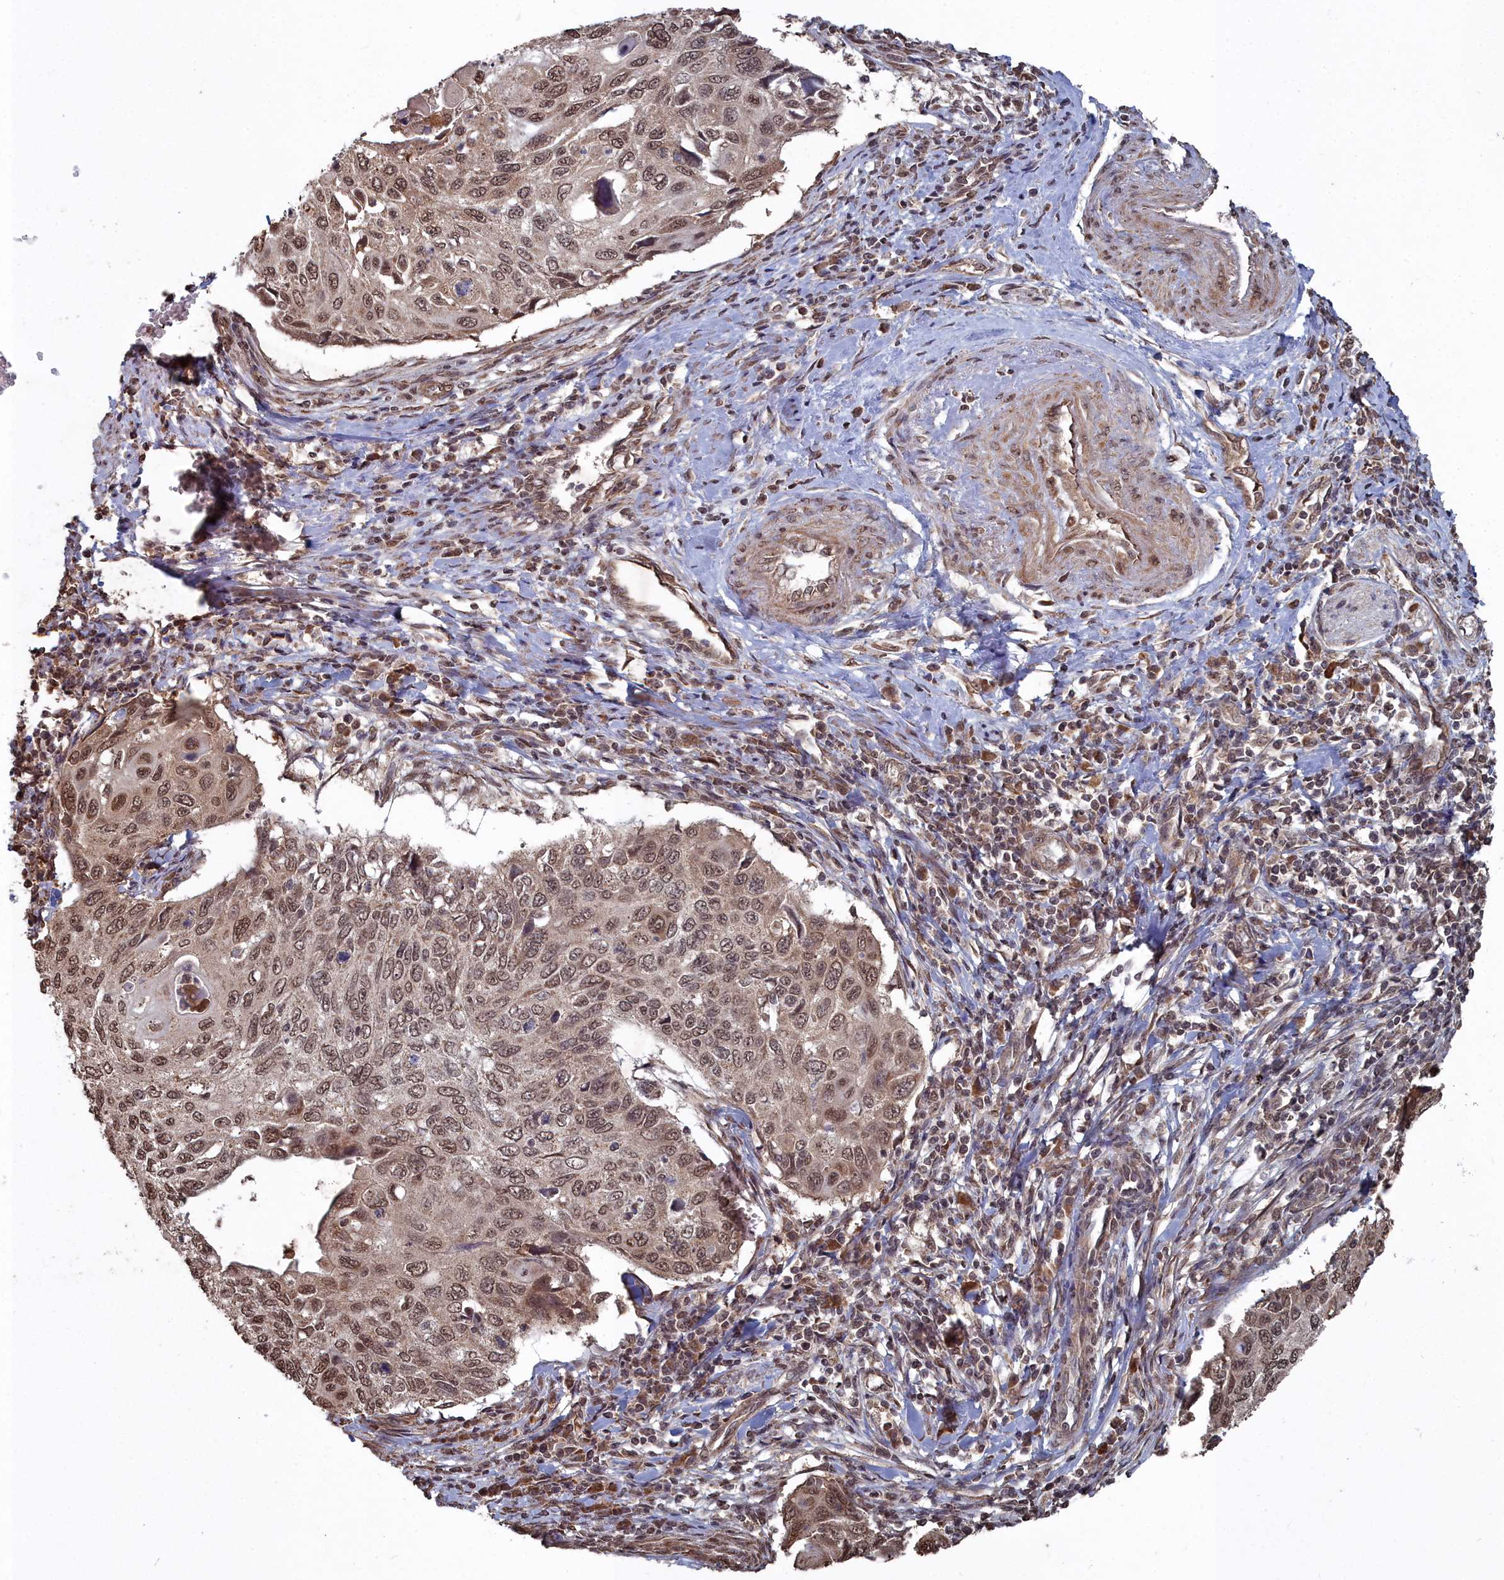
{"staining": {"intensity": "moderate", "quantity": ">75%", "location": "nuclear"}, "tissue": "cervical cancer", "cell_type": "Tumor cells", "image_type": "cancer", "snomed": [{"axis": "morphology", "description": "Squamous cell carcinoma, NOS"}, {"axis": "topography", "description": "Cervix"}], "caption": "A medium amount of moderate nuclear expression is present in about >75% of tumor cells in cervical squamous cell carcinoma tissue.", "gene": "CCNP", "patient": {"sex": "female", "age": 70}}